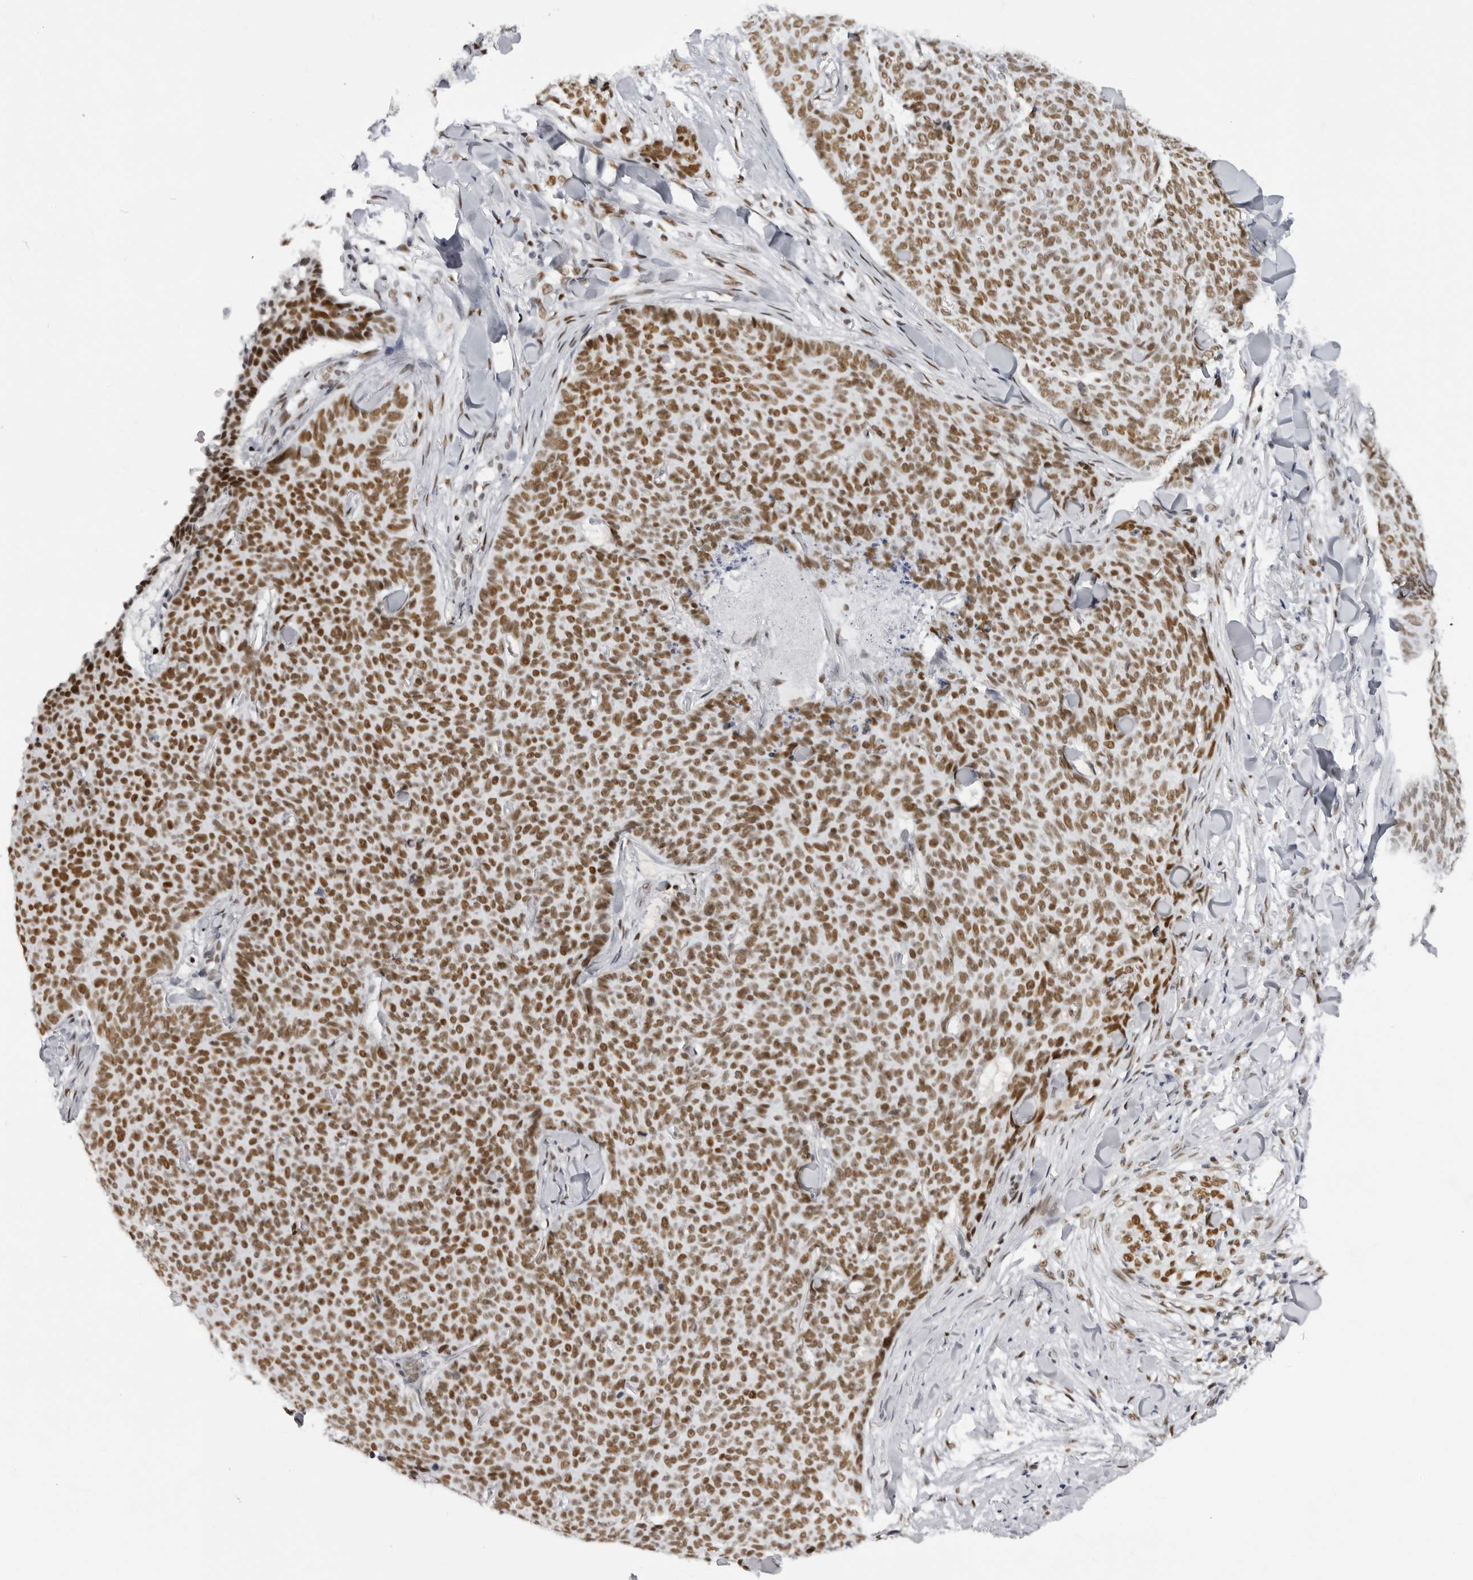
{"staining": {"intensity": "moderate", "quantity": ">75%", "location": "nuclear"}, "tissue": "skin cancer", "cell_type": "Tumor cells", "image_type": "cancer", "snomed": [{"axis": "morphology", "description": "Normal tissue, NOS"}, {"axis": "morphology", "description": "Basal cell carcinoma"}, {"axis": "topography", "description": "Skin"}], "caption": "DAB immunohistochemical staining of human skin cancer exhibits moderate nuclear protein staining in approximately >75% of tumor cells. The staining was performed using DAB (3,3'-diaminobenzidine), with brown indicating positive protein expression. Nuclei are stained blue with hematoxylin.", "gene": "IRF2BP2", "patient": {"sex": "male", "age": 50}}